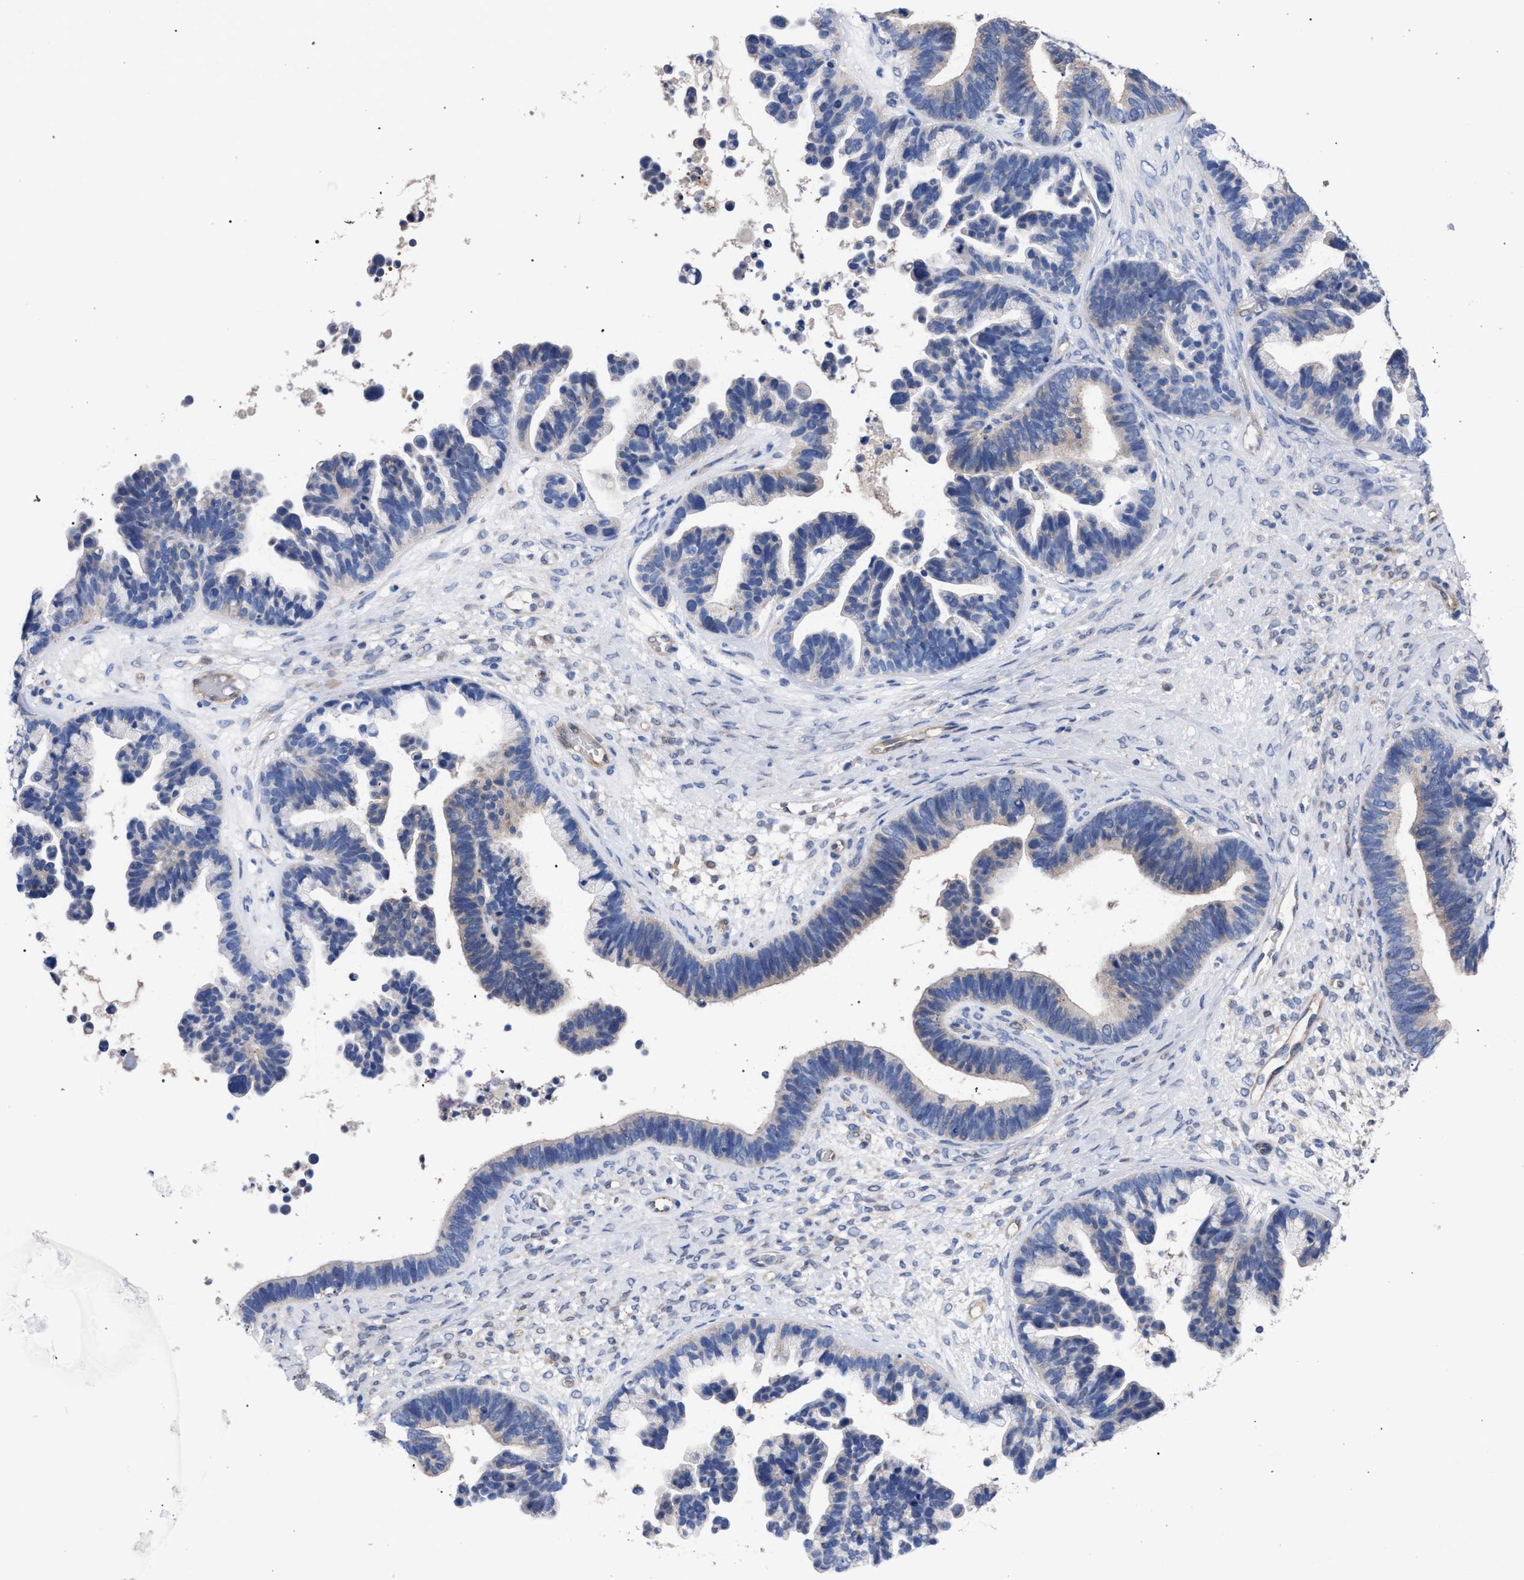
{"staining": {"intensity": "negative", "quantity": "none", "location": "none"}, "tissue": "ovarian cancer", "cell_type": "Tumor cells", "image_type": "cancer", "snomed": [{"axis": "morphology", "description": "Cystadenocarcinoma, serous, NOS"}, {"axis": "topography", "description": "Ovary"}], "caption": "DAB immunohistochemical staining of ovarian cancer (serous cystadenocarcinoma) demonstrates no significant positivity in tumor cells. (Stains: DAB (3,3'-diaminobenzidine) immunohistochemistry with hematoxylin counter stain, Microscopy: brightfield microscopy at high magnification).", "gene": "GMPR", "patient": {"sex": "female", "age": 56}}